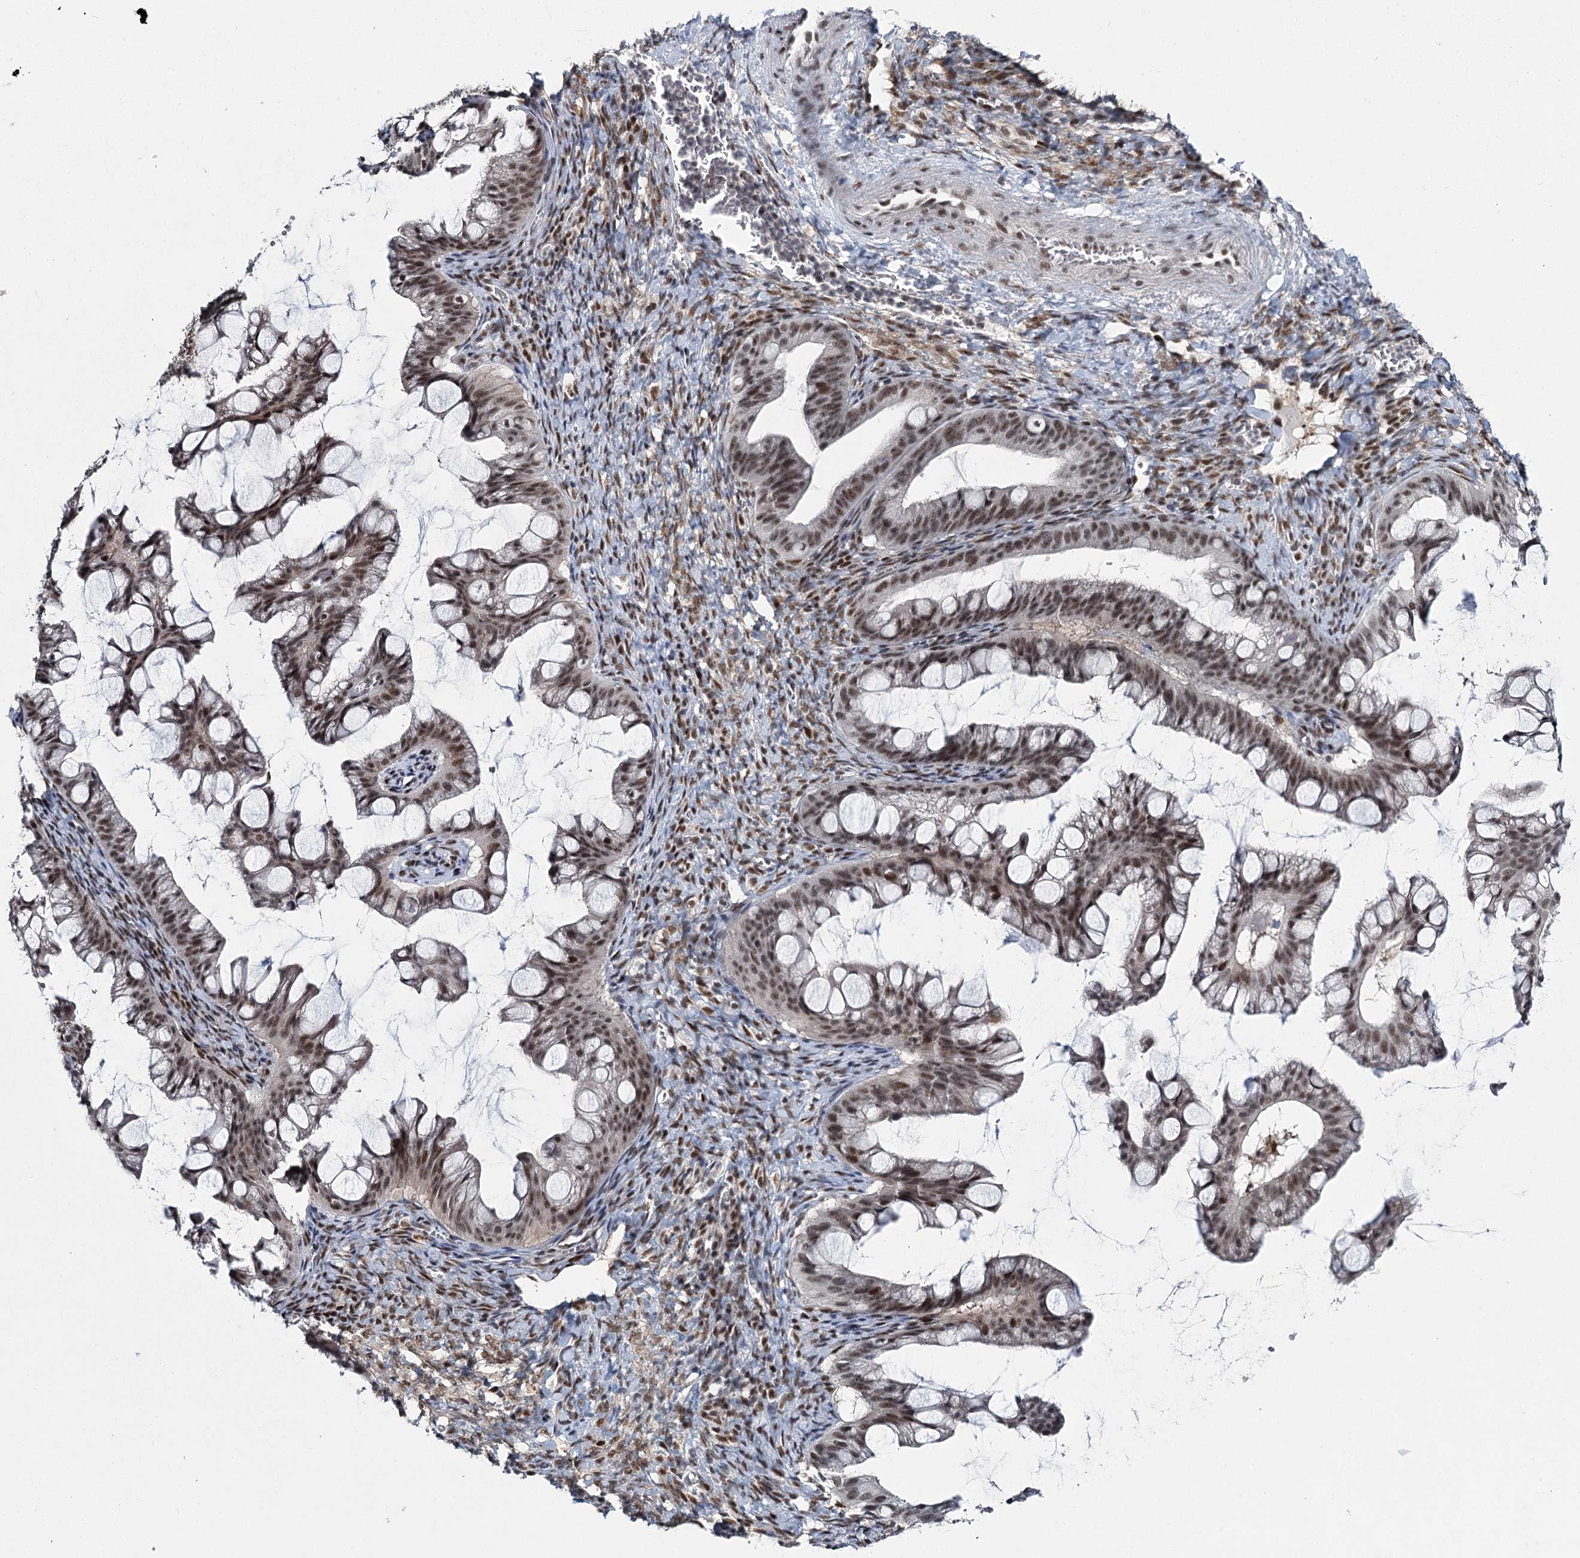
{"staining": {"intensity": "strong", "quantity": ">75%", "location": "nuclear"}, "tissue": "ovarian cancer", "cell_type": "Tumor cells", "image_type": "cancer", "snomed": [{"axis": "morphology", "description": "Cystadenocarcinoma, mucinous, NOS"}, {"axis": "topography", "description": "Ovary"}], "caption": "Ovarian cancer (mucinous cystadenocarcinoma) stained with DAB (3,3'-diaminobenzidine) IHC demonstrates high levels of strong nuclear expression in approximately >75% of tumor cells.", "gene": "SCAF8", "patient": {"sex": "female", "age": 73}}